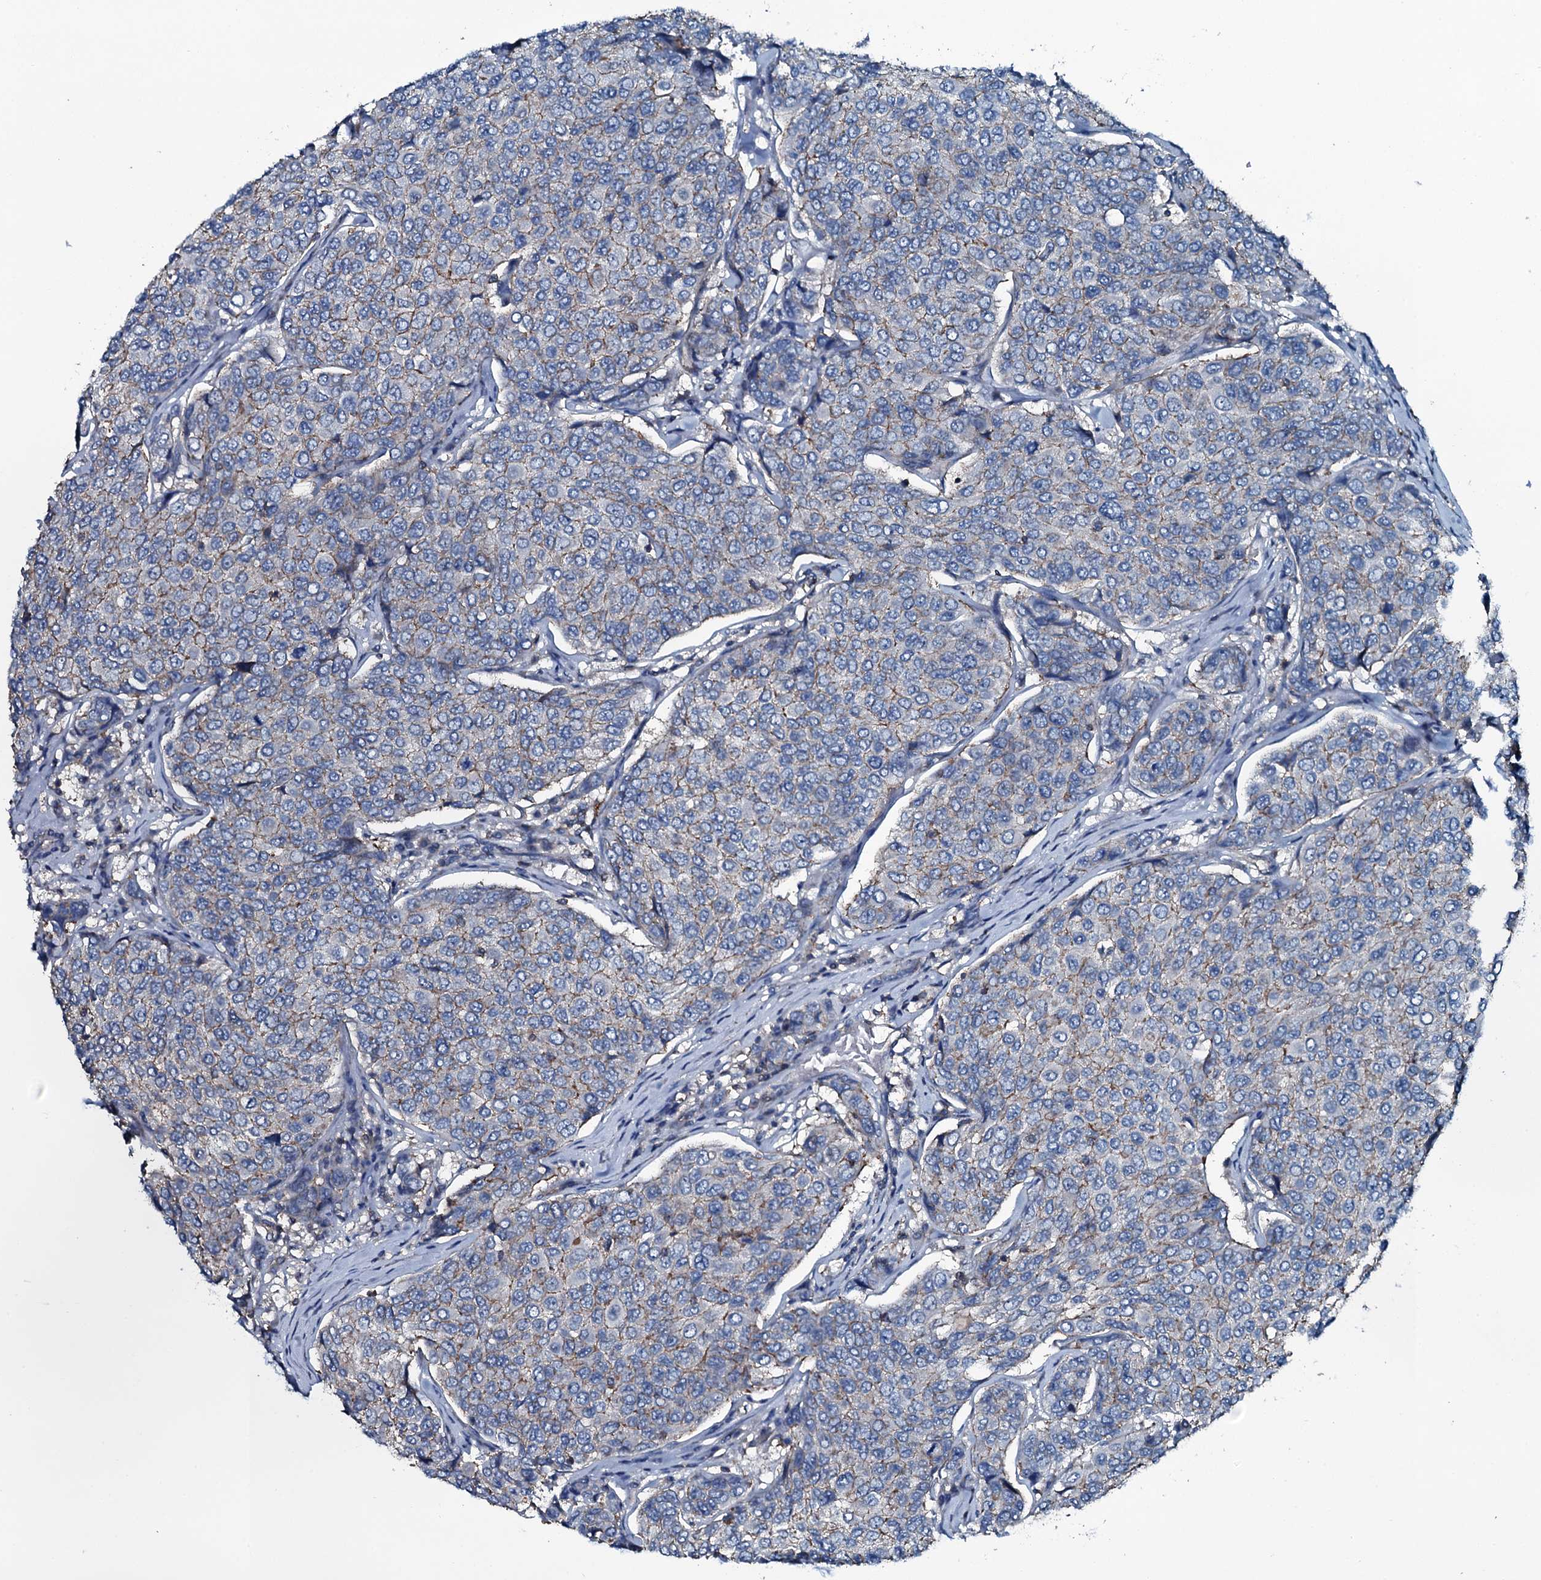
{"staining": {"intensity": "weak", "quantity": "<25%", "location": "cytoplasmic/membranous"}, "tissue": "breast cancer", "cell_type": "Tumor cells", "image_type": "cancer", "snomed": [{"axis": "morphology", "description": "Duct carcinoma"}, {"axis": "topography", "description": "Breast"}], "caption": "Tumor cells are negative for protein expression in human intraductal carcinoma (breast).", "gene": "SLC25A38", "patient": {"sex": "female", "age": 55}}